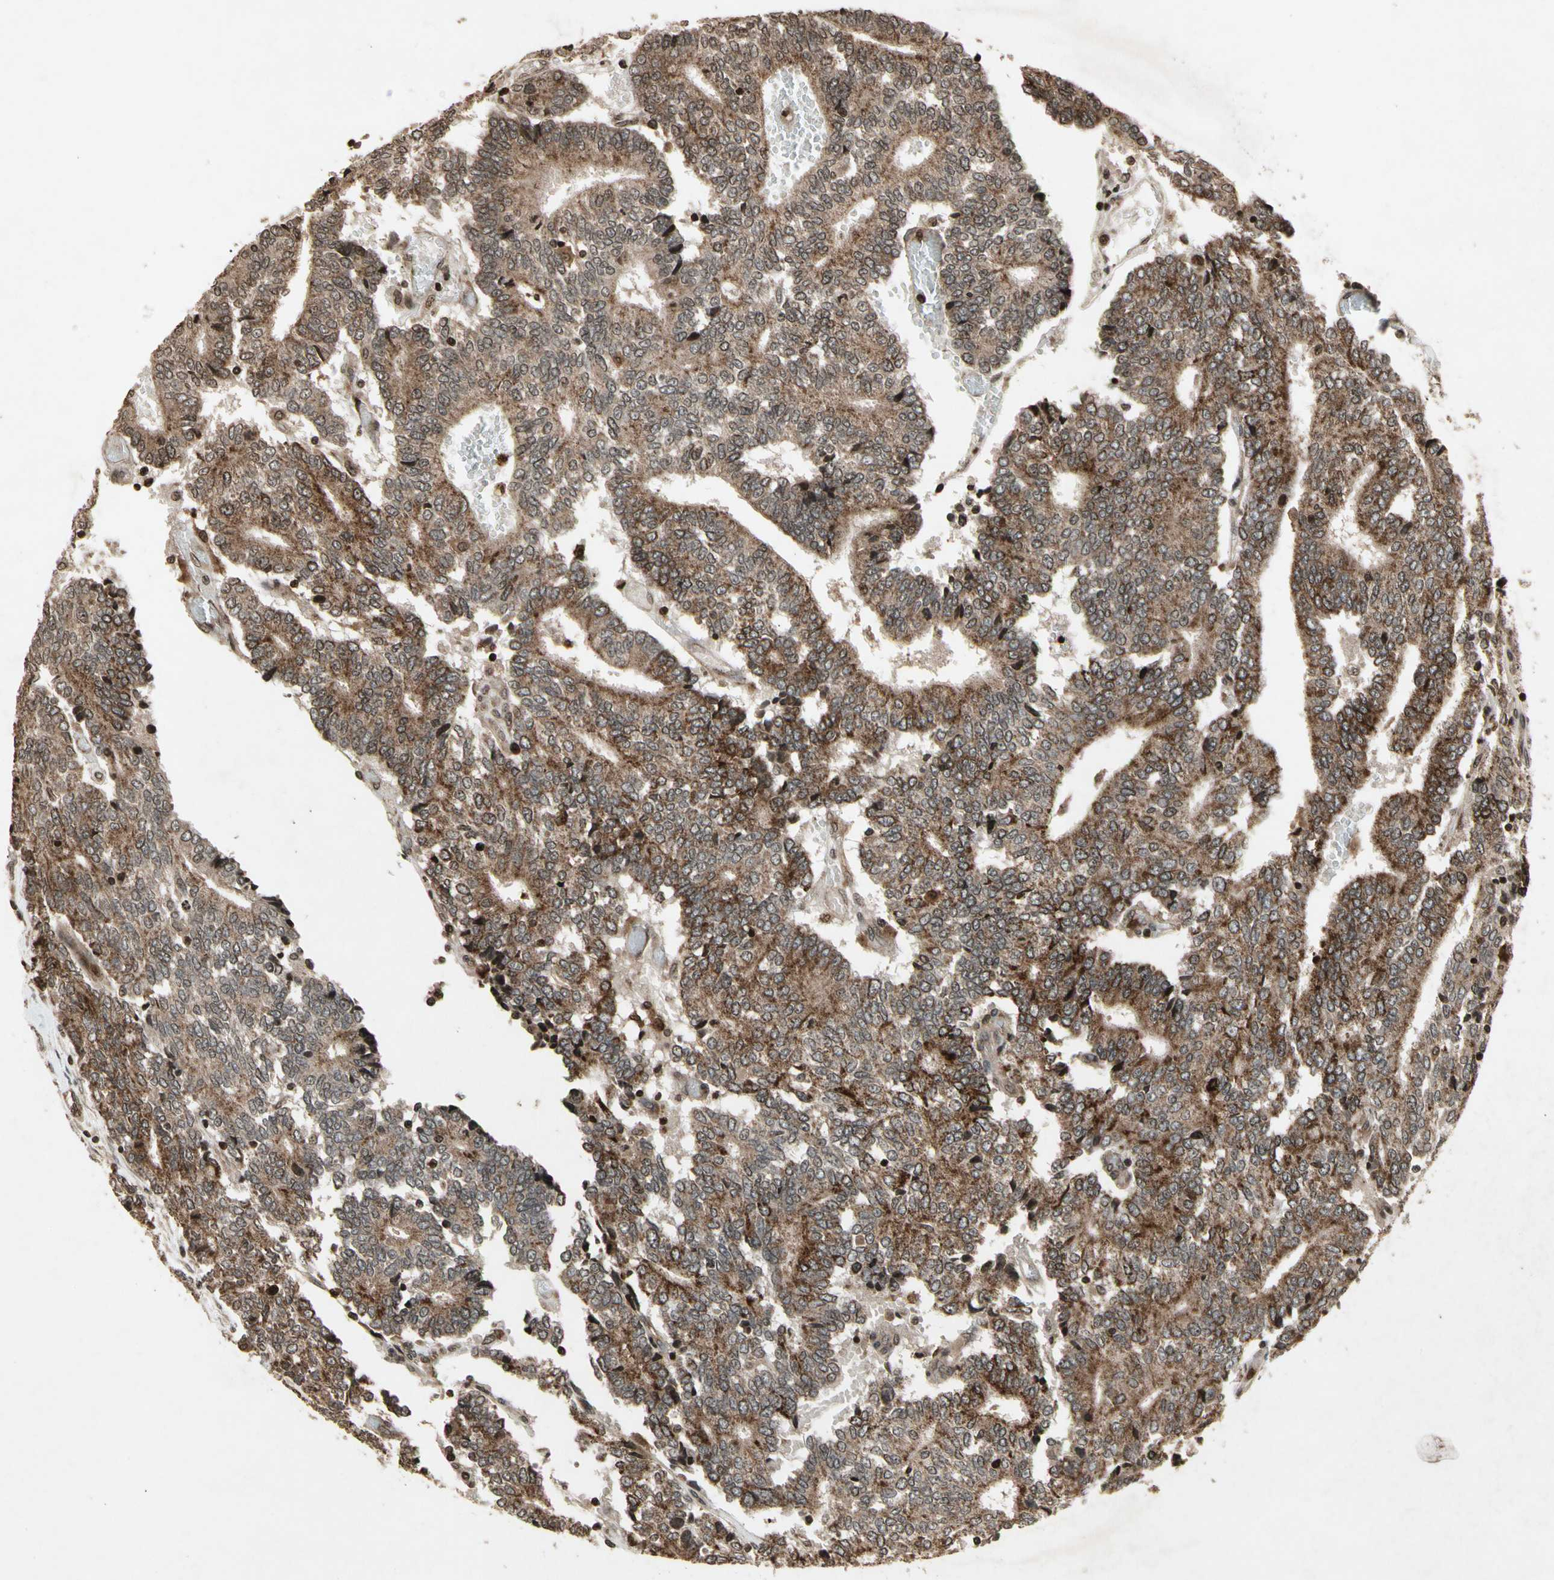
{"staining": {"intensity": "strong", "quantity": ">75%", "location": "cytoplasmic/membranous"}, "tissue": "prostate cancer", "cell_type": "Tumor cells", "image_type": "cancer", "snomed": [{"axis": "morphology", "description": "Adenocarcinoma, High grade"}, {"axis": "topography", "description": "Prostate"}], "caption": "A brown stain shows strong cytoplasmic/membranous staining of a protein in prostate adenocarcinoma (high-grade) tumor cells. (DAB (3,3'-diaminobenzidine) IHC with brightfield microscopy, high magnification).", "gene": "GLRX", "patient": {"sex": "male", "age": 55}}